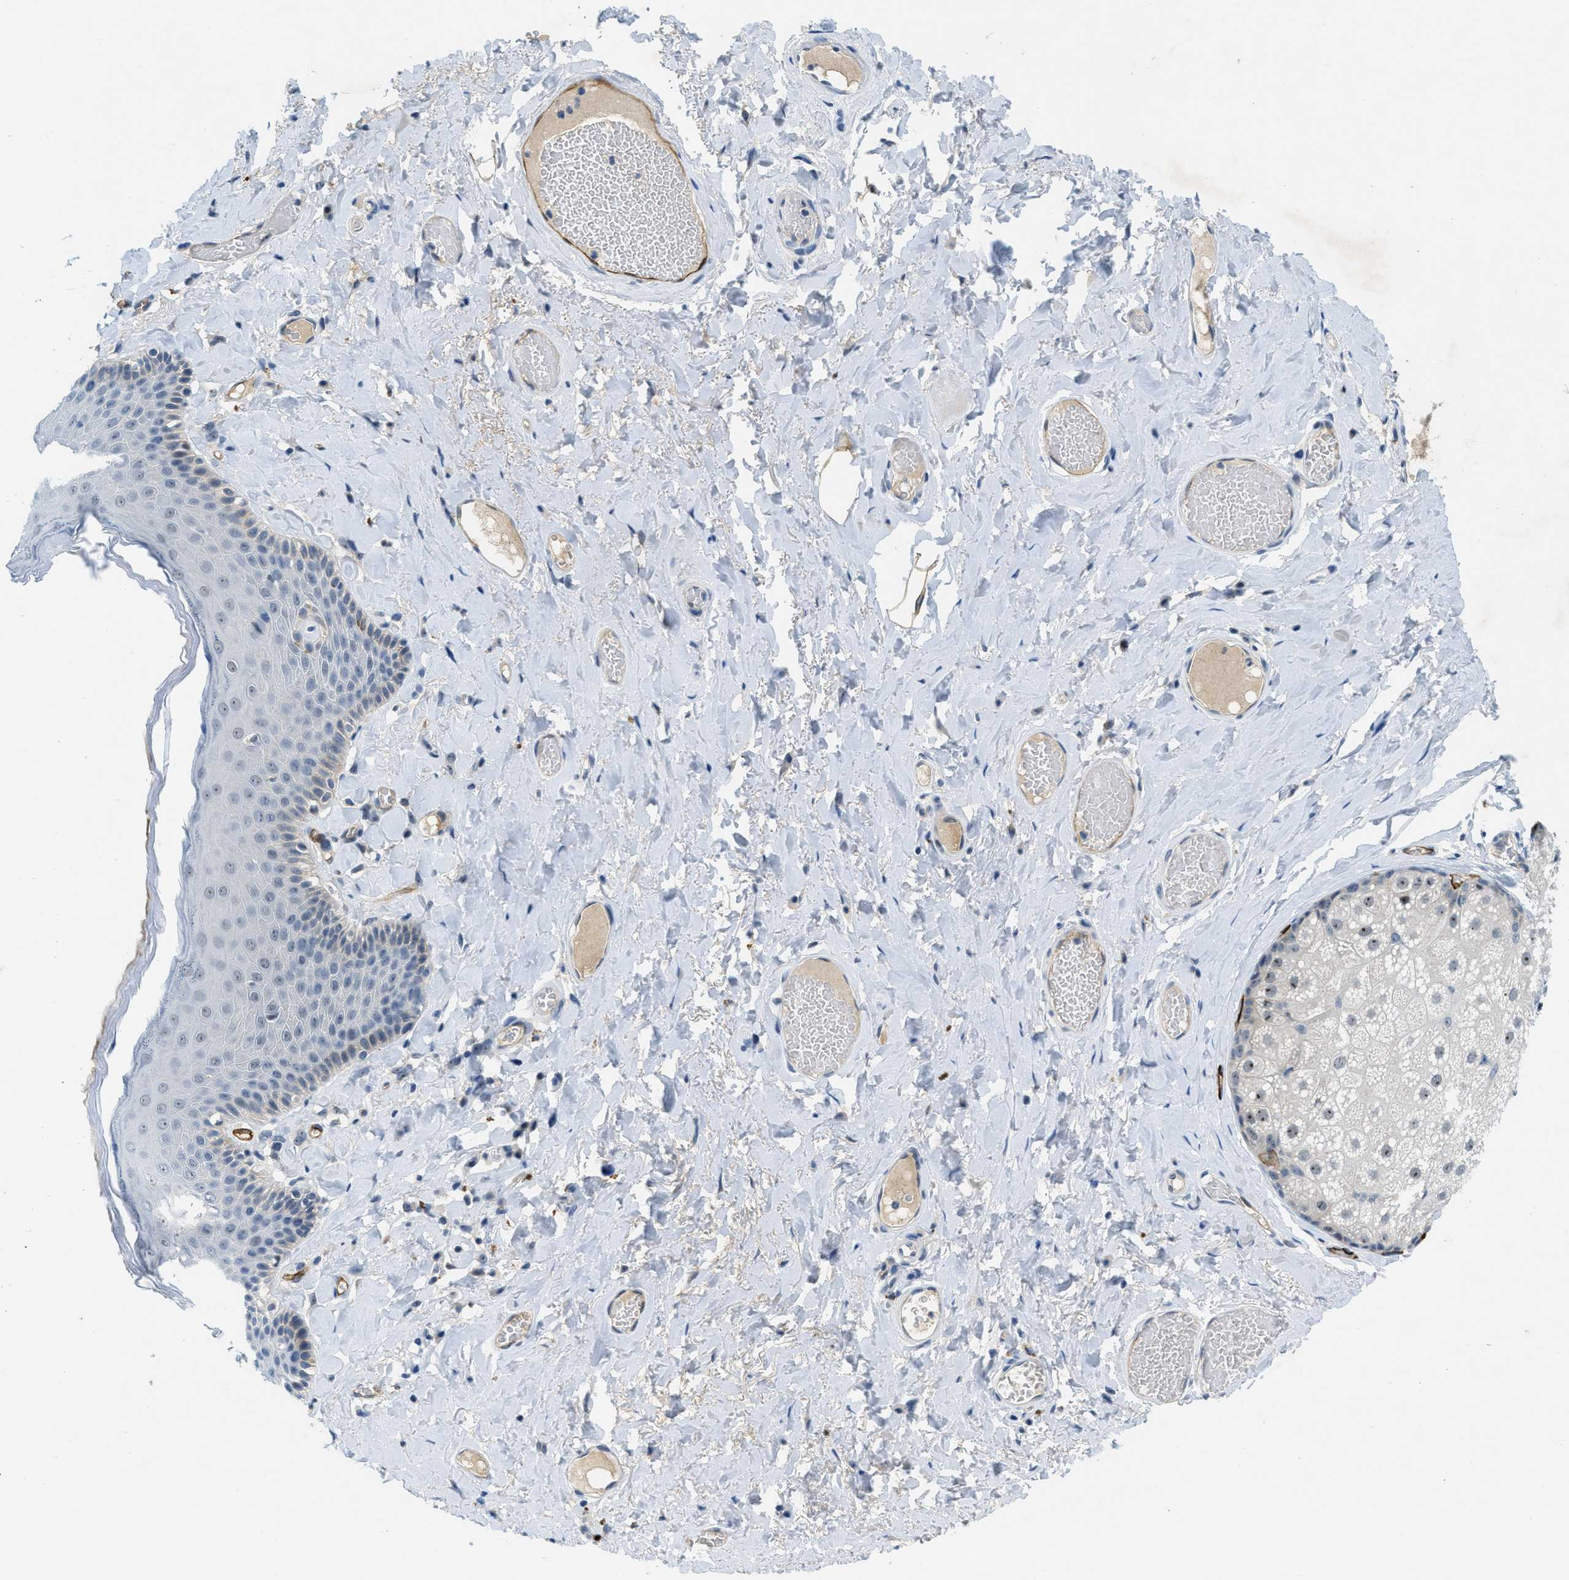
{"staining": {"intensity": "negative", "quantity": "none", "location": "none"}, "tissue": "skin", "cell_type": "Epidermal cells", "image_type": "normal", "snomed": [{"axis": "morphology", "description": "Normal tissue, NOS"}, {"axis": "topography", "description": "Anal"}], "caption": "Human skin stained for a protein using immunohistochemistry shows no staining in epidermal cells.", "gene": "SLCO2A1", "patient": {"sex": "male", "age": 69}}